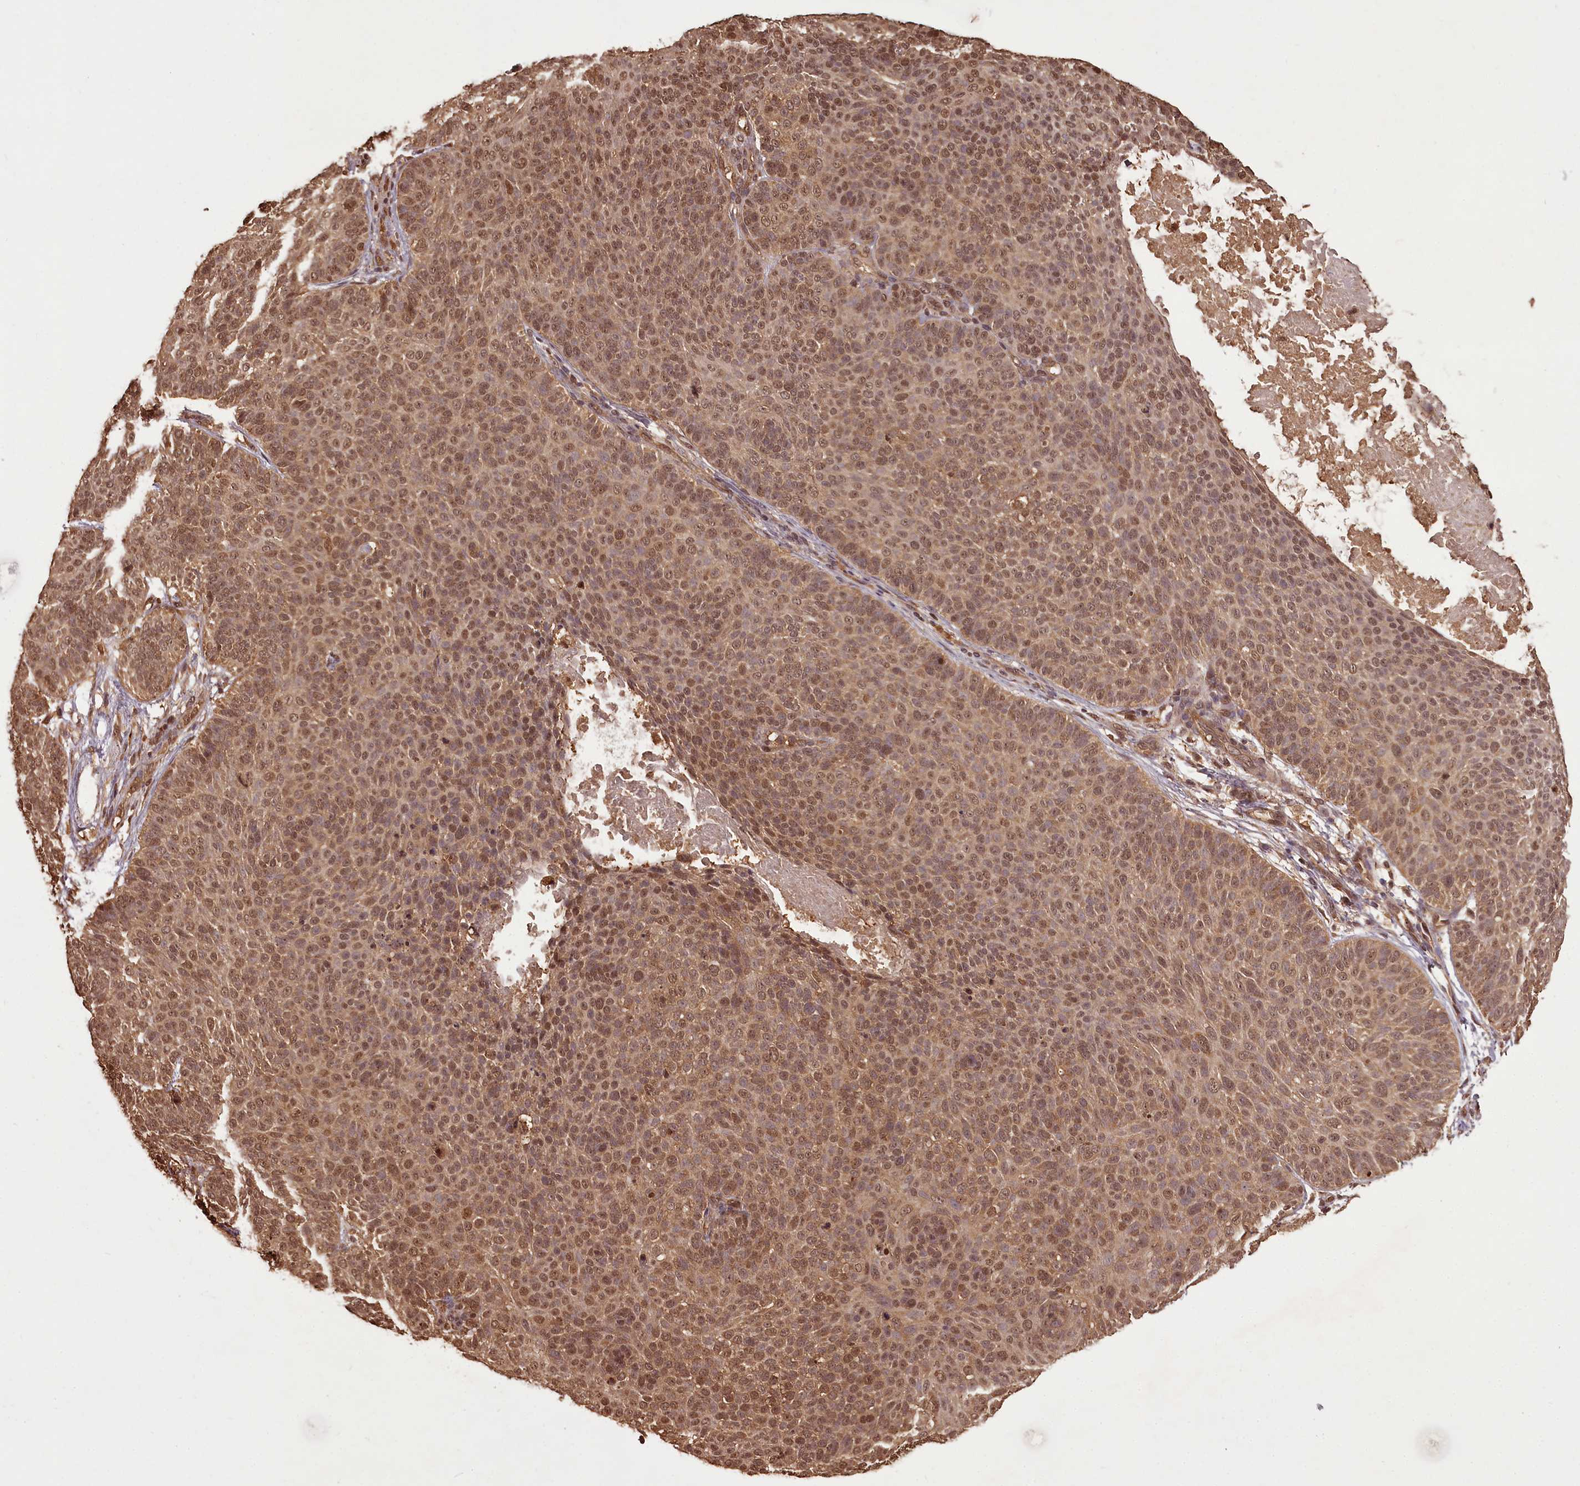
{"staining": {"intensity": "moderate", "quantity": ">75%", "location": "cytoplasmic/membranous,nuclear"}, "tissue": "skin cancer", "cell_type": "Tumor cells", "image_type": "cancer", "snomed": [{"axis": "morphology", "description": "Basal cell carcinoma"}, {"axis": "topography", "description": "Skin"}], "caption": "Skin cancer stained for a protein shows moderate cytoplasmic/membranous and nuclear positivity in tumor cells. (DAB (3,3'-diaminobenzidine) IHC, brown staining for protein, blue staining for nuclei).", "gene": "NPRL2", "patient": {"sex": "male", "age": 85}}